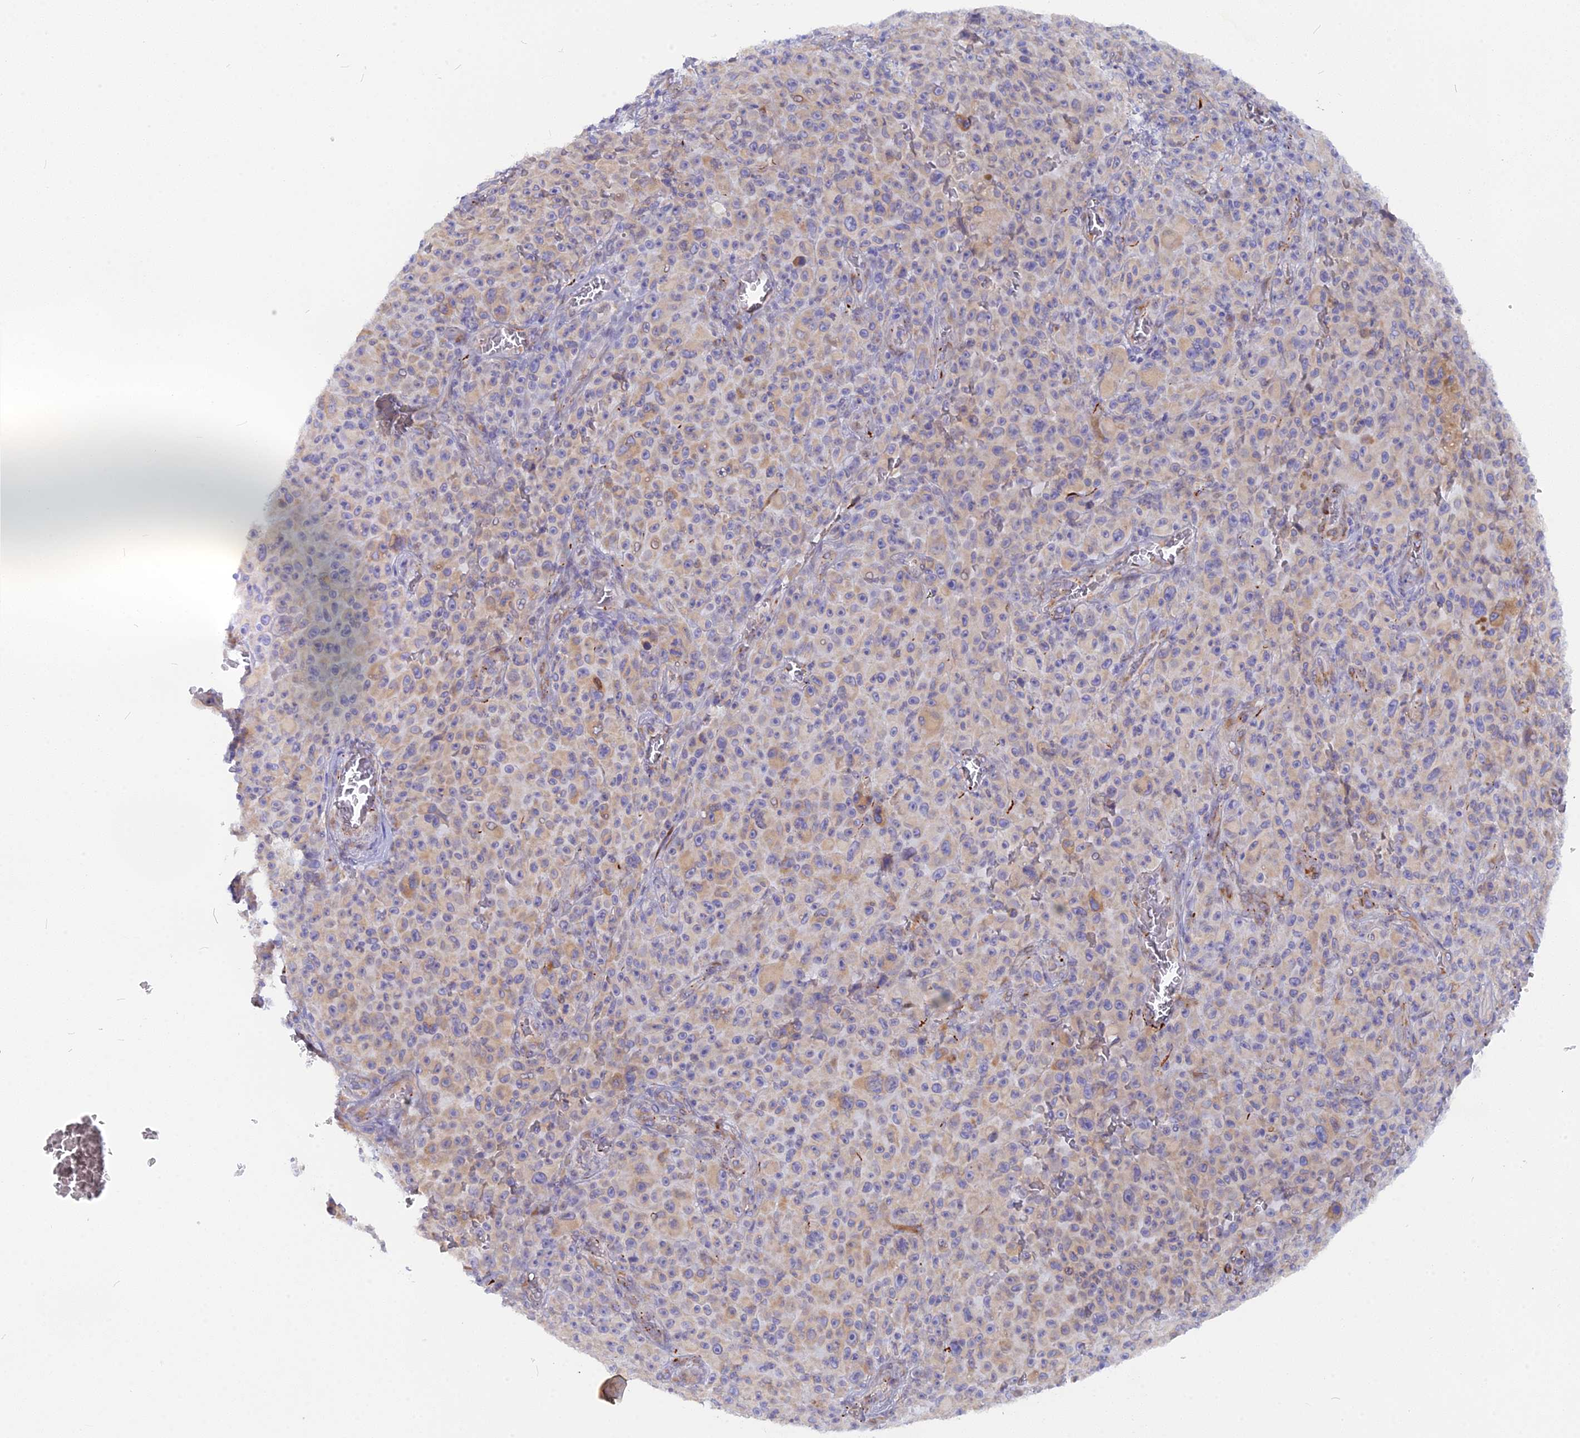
{"staining": {"intensity": "weak", "quantity": "25%-75%", "location": "cytoplasmic/membranous"}, "tissue": "melanoma", "cell_type": "Tumor cells", "image_type": "cancer", "snomed": [{"axis": "morphology", "description": "Malignant melanoma, NOS"}, {"axis": "topography", "description": "Skin"}], "caption": "Weak cytoplasmic/membranous protein expression is identified in approximately 25%-75% of tumor cells in melanoma.", "gene": "TLCD1", "patient": {"sex": "female", "age": 82}}